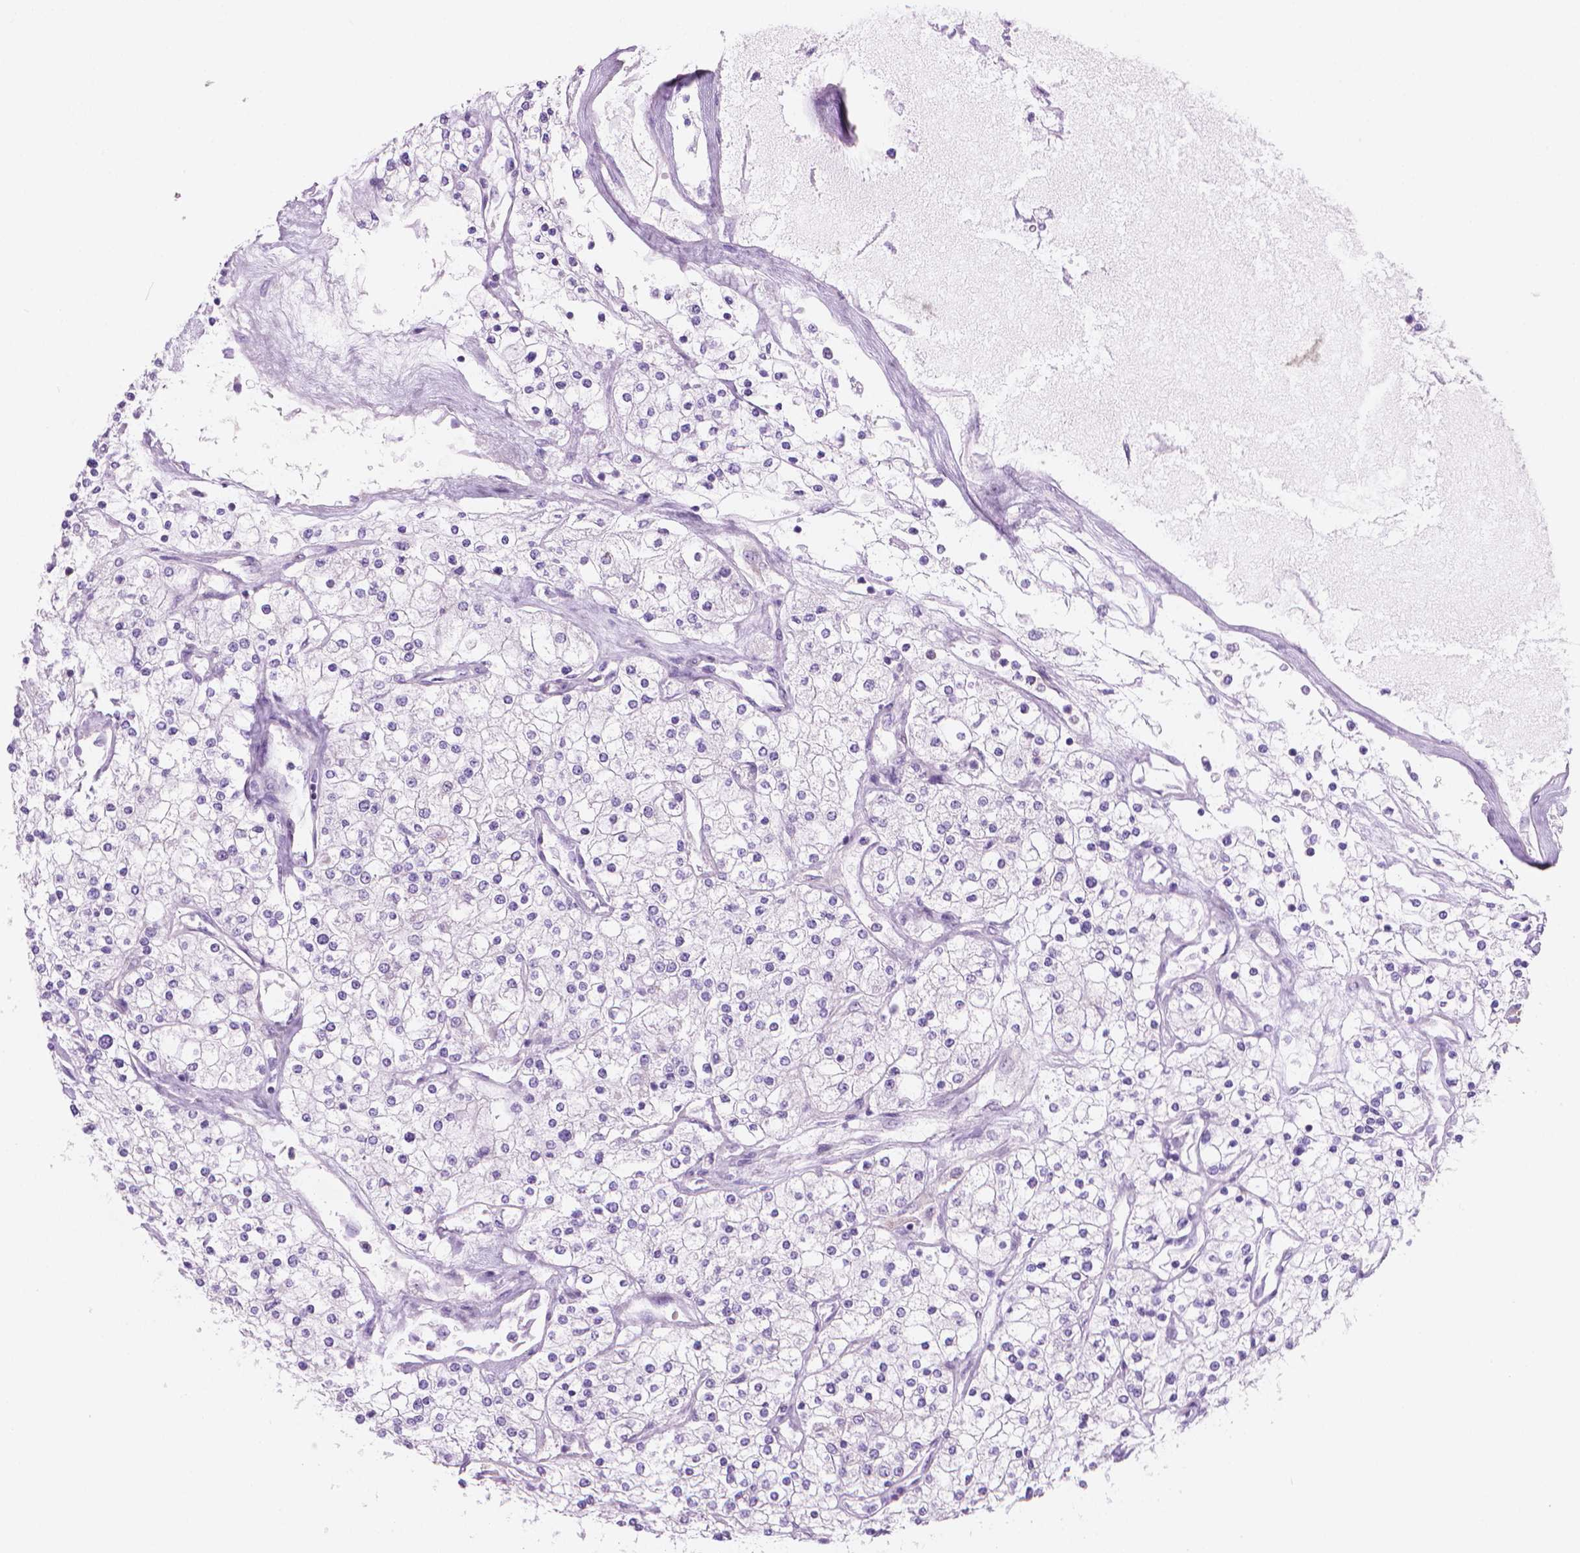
{"staining": {"intensity": "negative", "quantity": "none", "location": "none"}, "tissue": "renal cancer", "cell_type": "Tumor cells", "image_type": "cancer", "snomed": [{"axis": "morphology", "description": "Adenocarcinoma, NOS"}, {"axis": "topography", "description": "Kidney"}], "caption": "An immunohistochemistry (IHC) micrograph of adenocarcinoma (renal) is shown. There is no staining in tumor cells of adenocarcinoma (renal).", "gene": "ENSG00000187186", "patient": {"sex": "male", "age": 80}}